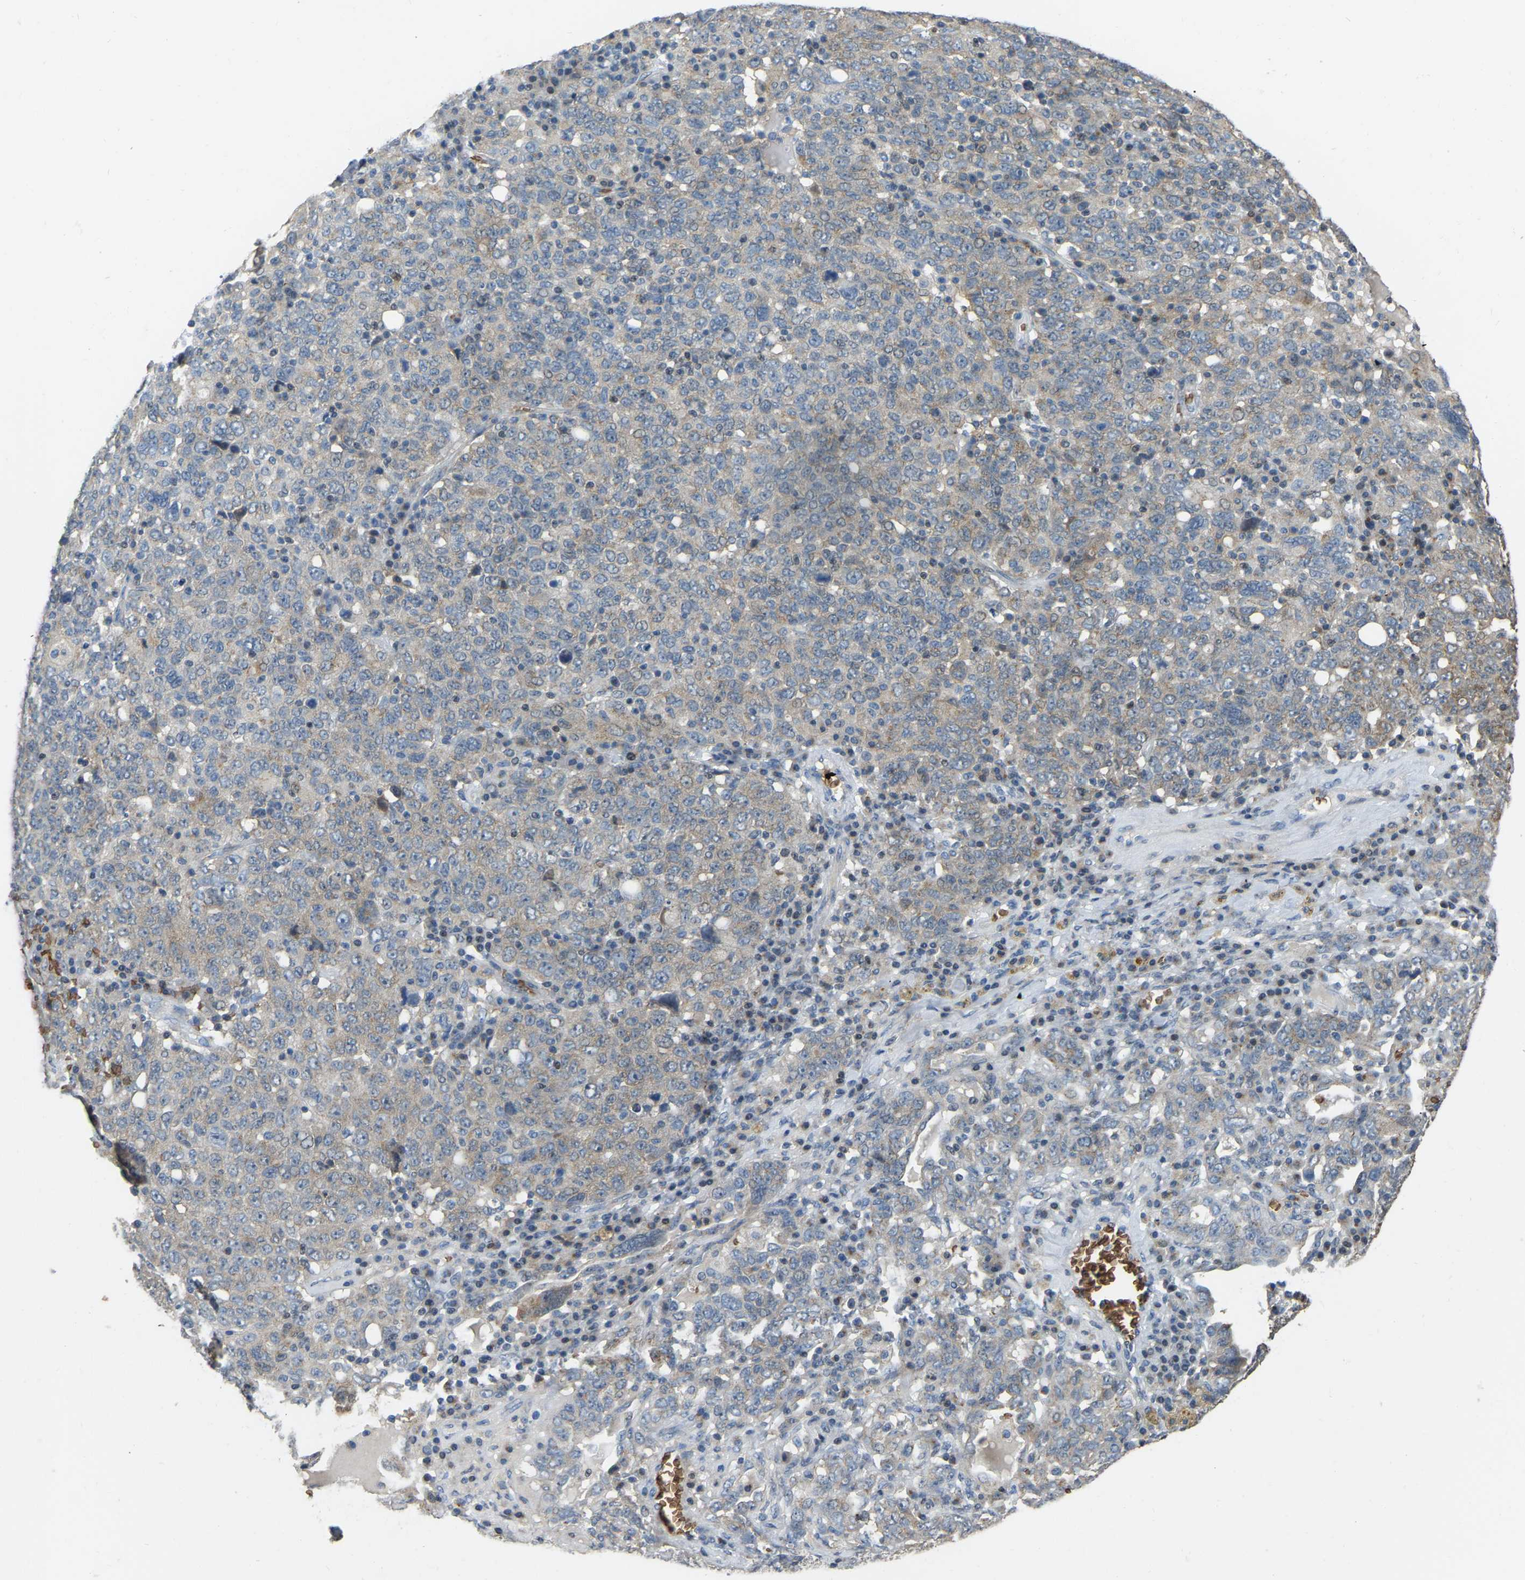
{"staining": {"intensity": "weak", "quantity": "25%-75%", "location": "cytoplasmic/membranous"}, "tissue": "ovarian cancer", "cell_type": "Tumor cells", "image_type": "cancer", "snomed": [{"axis": "morphology", "description": "Carcinoma, endometroid"}, {"axis": "topography", "description": "Ovary"}], "caption": "DAB immunohistochemical staining of ovarian cancer (endometroid carcinoma) reveals weak cytoplasmic/membranous protein positivity in about 25%-75% of tumor cells.", "gene": "CFAP298", "patient": {"sex": "female", "age": 62}}